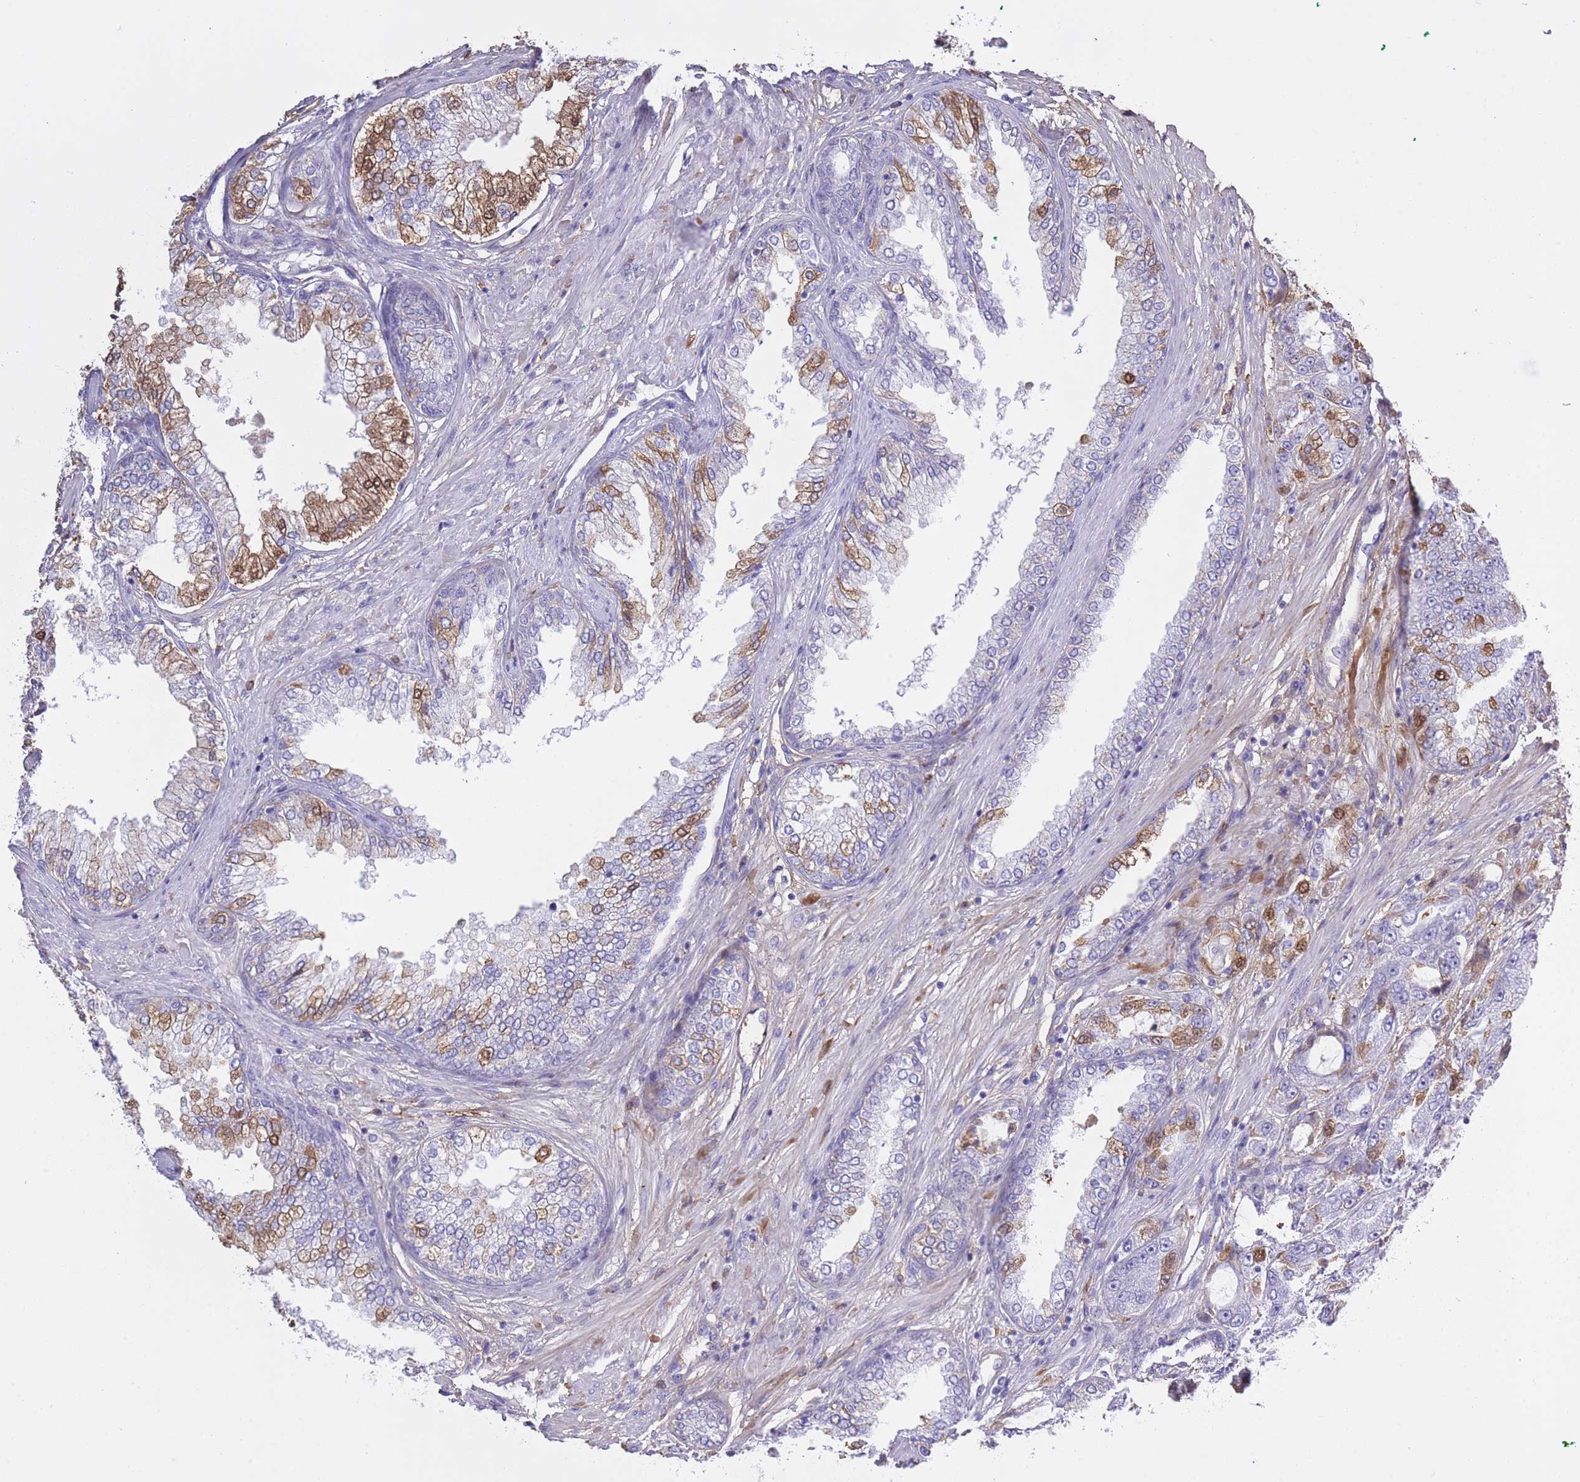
{"staining": {"intensity": "moderate", "quantity": "<25%", "location": "cytoplasmic/membranous,nuclear"}, "tissue": "prostate cancer", "cell_type": "Tumor cells", "image_type": "cancer", "snomed": [{"axis": "morphology", "description": "Adenocarcinoma, High grade"}, {"axis": "topography", "description": "Prostate"}], "caption": "Prostate high-grade adenocarcinoma tissue exhibits moderate cytoplasmic/membranous and nuclear expression in approximately <25% of tumor cells", "gene": "AP3S2", "patient": {"sex": "male", "age": 71}}